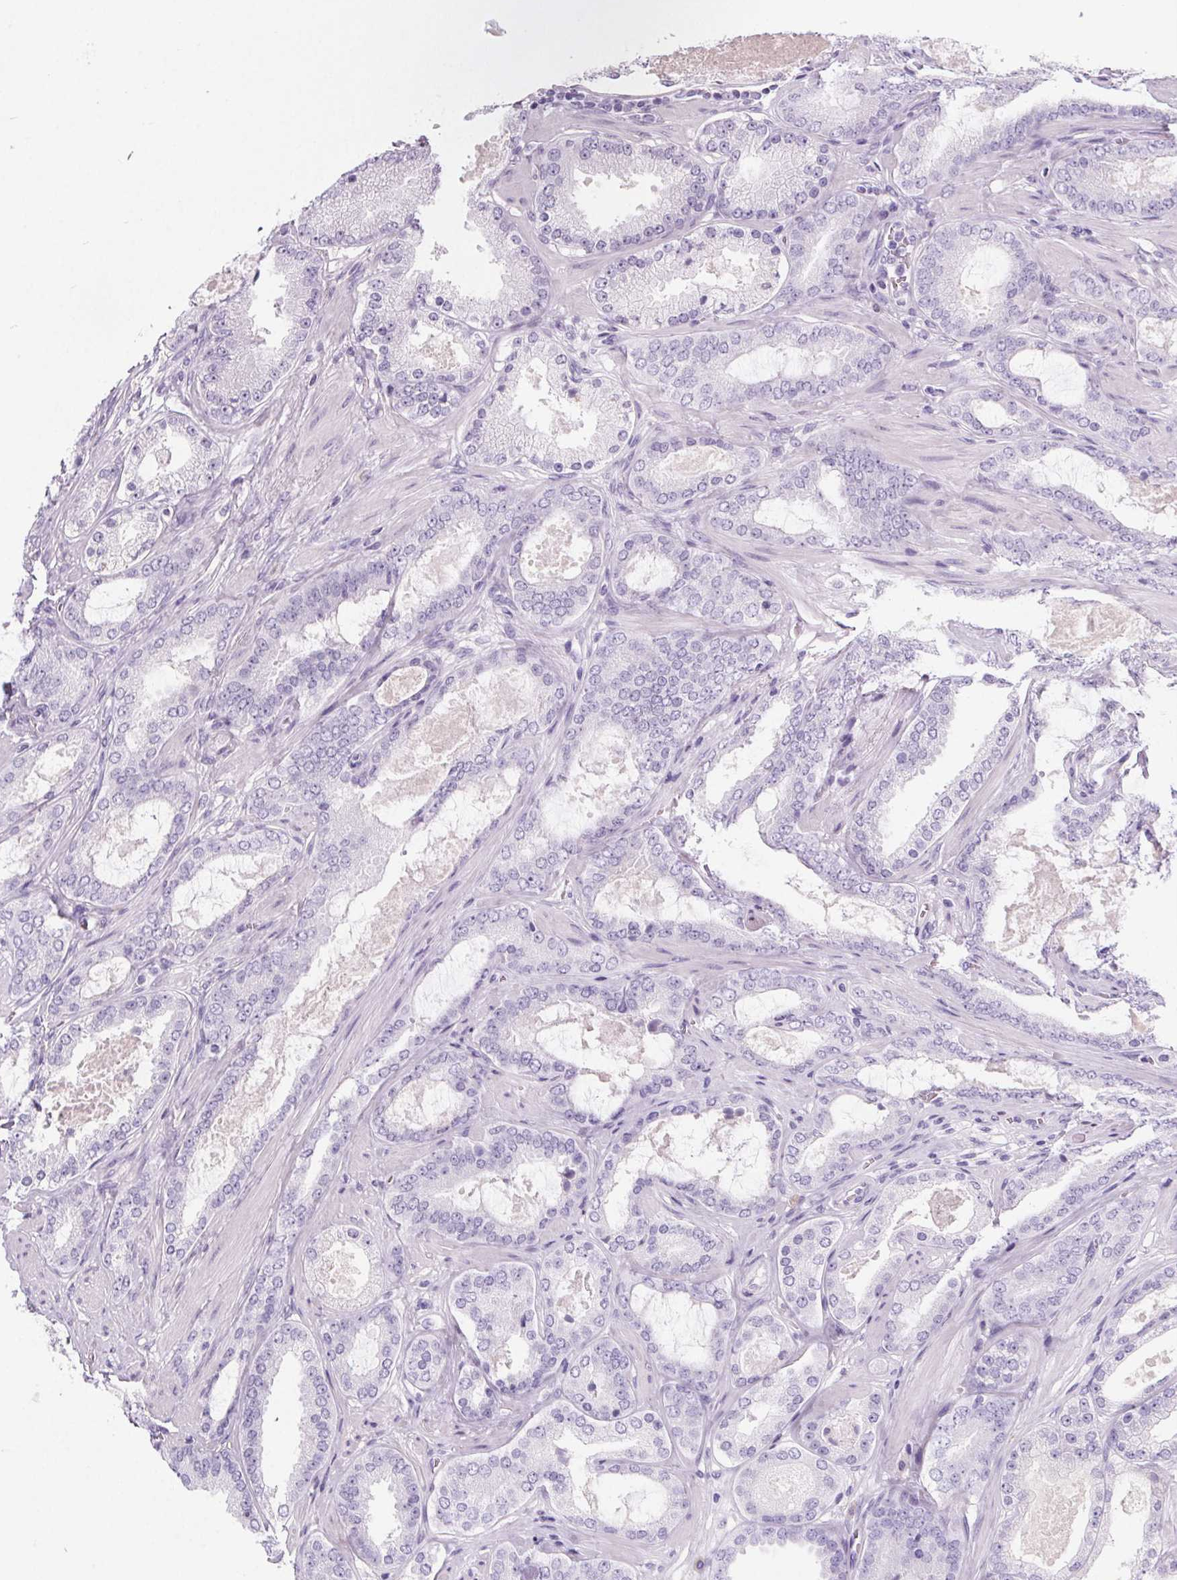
{"staining": {"intensity": "negative", "quantity": "none", "location": "none"}, "tissue": "prostate cancer", "cell_type": "Tumor cells", "image_type": "cancer", "snomed": [{"axis": "morphology", "description": "Adenocarcinoma, High grade"}, {"axis": "topography", "description": "Prostate"}], "caption": "Immunohistochemistry (IHC) histopathology image of neoplastic tissue: human high-grade adenocarcinoma (prostate) stained with DAB (3,3'-diaminobenzidine) demonstrates no significant protein positivity in tumor cells.", "gene": "ADRB1", "patient": {"sex": "male", "age": 63}}